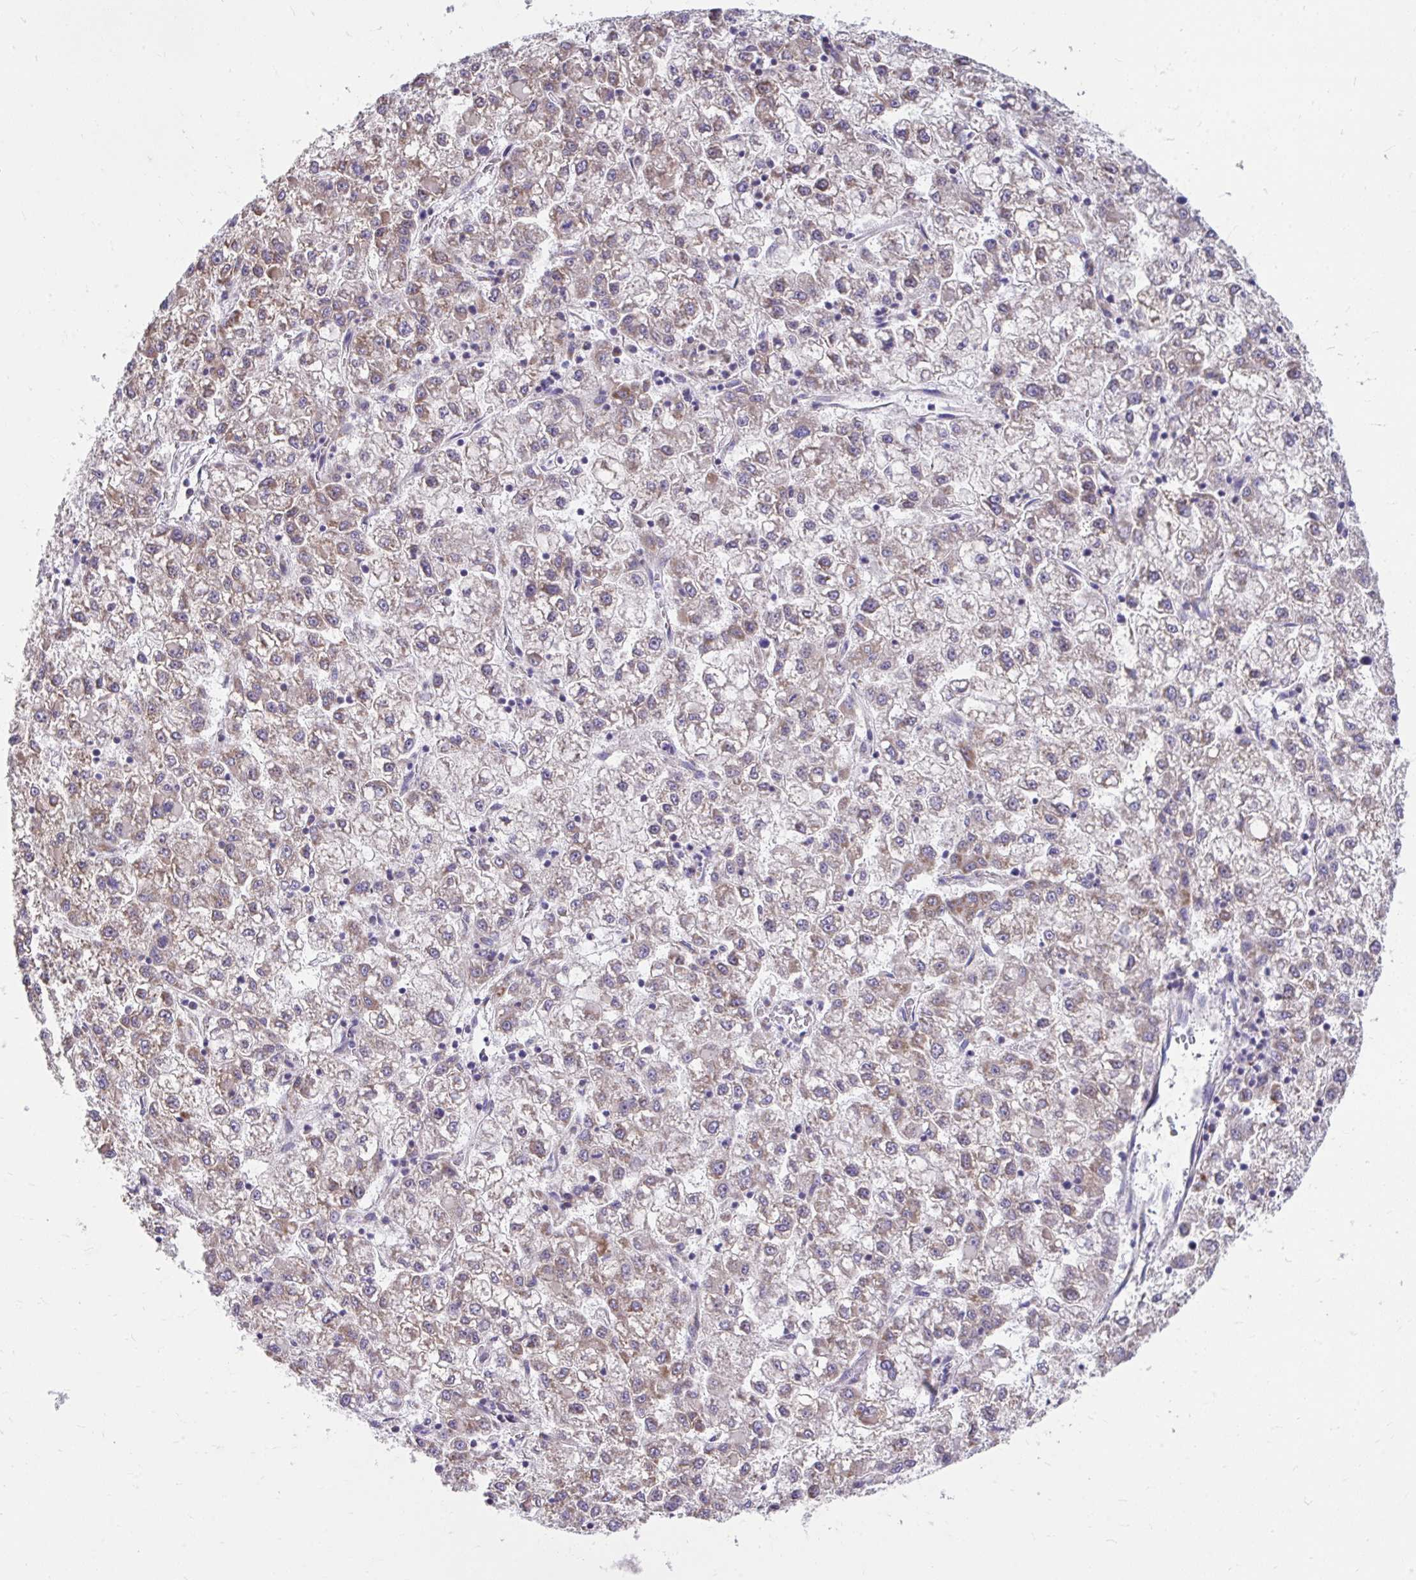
{"staining": {"intensity": "weak", "quantity": ">75%", "location": "cytoplasmic/membranous"}, "tissue": "liver cancer", "cell_type": "Tumor cells", "image_type": "cancer", "snomed": [{"axis": "morphology", "description": "Carcinoma, Hepatocellular, NOS"}, {"axis": "topography", "description": "Liver"}], "caption": "About >75% of tumor cells in liver cancer (hepatocellular carcinoma) reveal weak cytoplasmic/membranous protein positivity as visualized by brown immunohistochemical staining.", "gene": "LINGO4", "patient": {"sex": "male", "age": 40}}